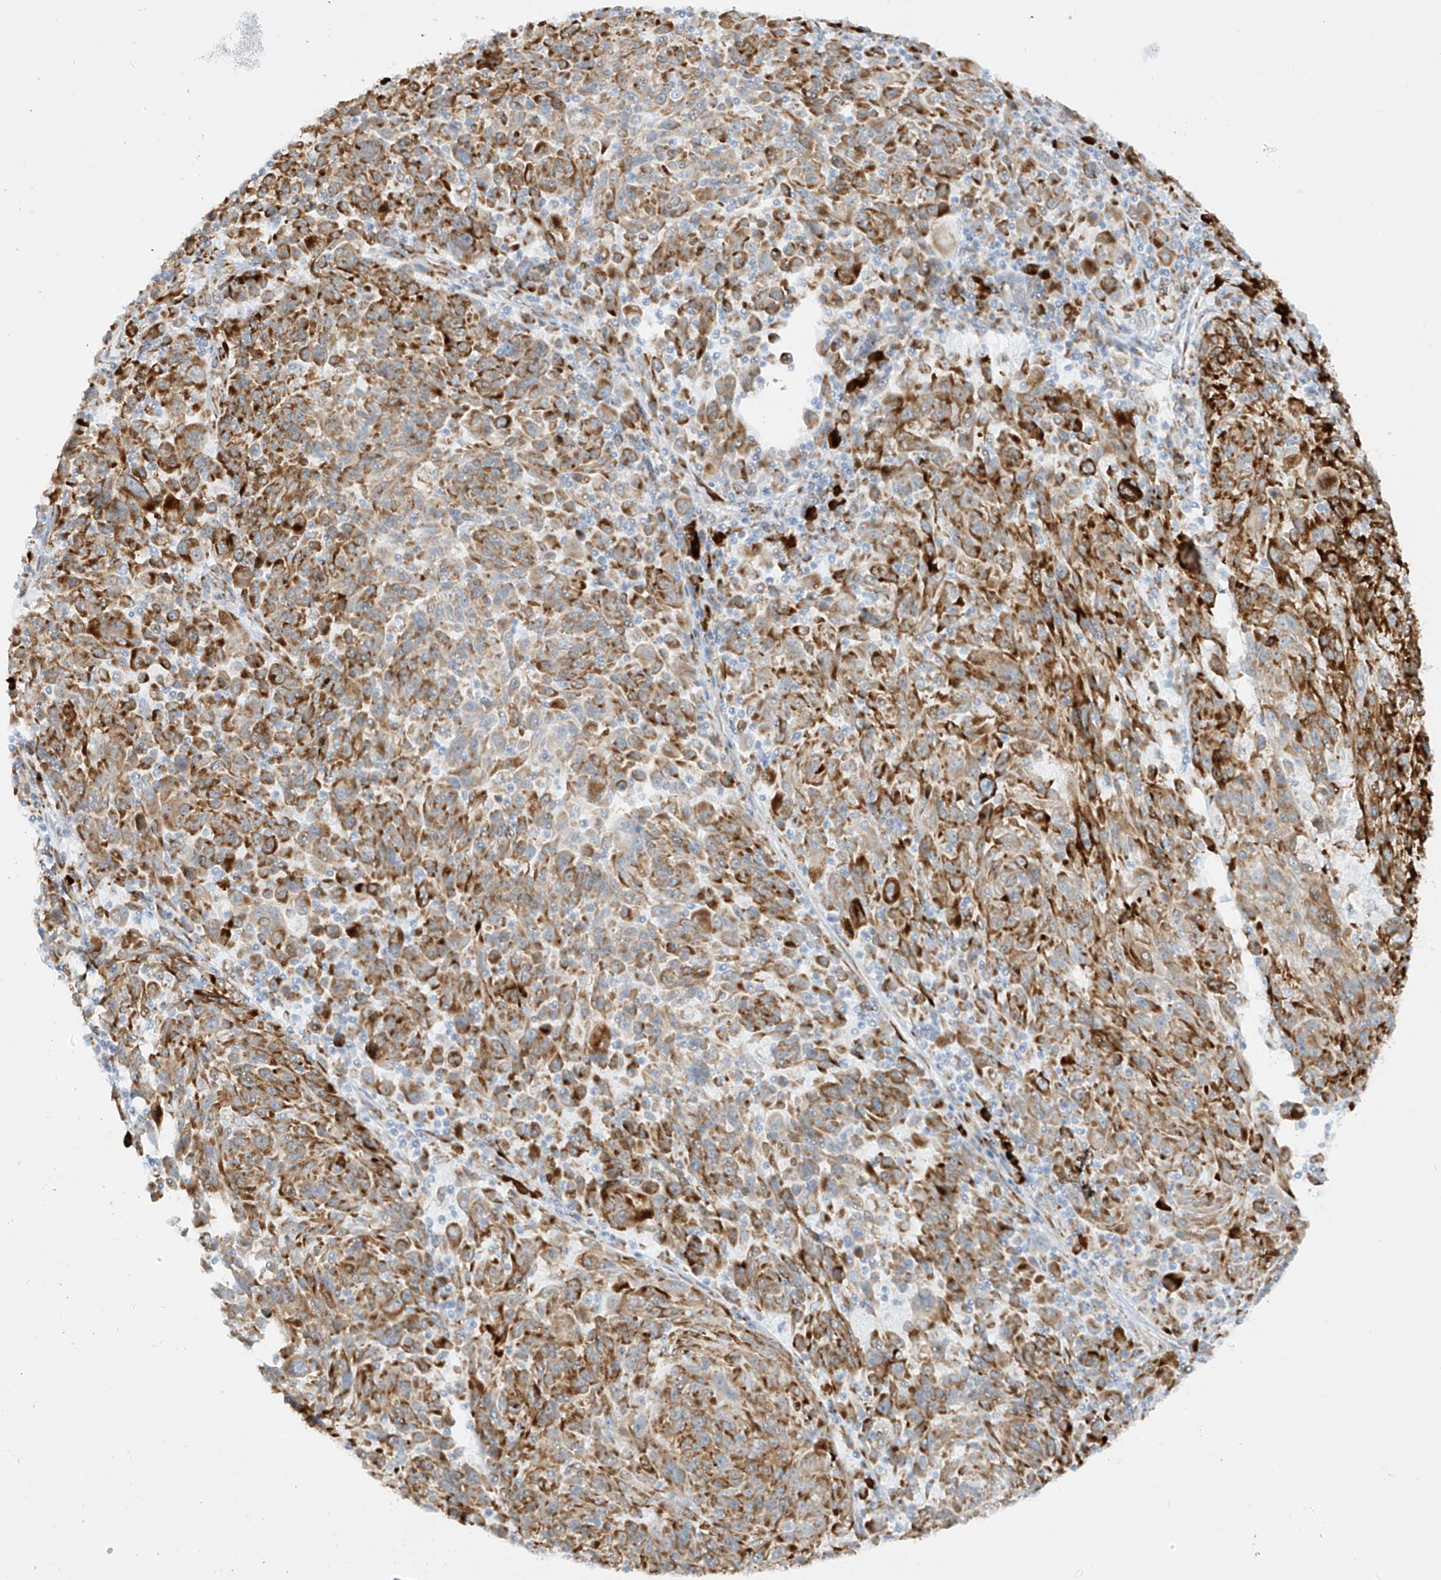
{"staining": {"intensity": "strong", "quantity": ">75%", "location": "cytoplasmic/membranous"}, "tissue": "melanoma", "cell_type": "Tumor cells", "image_type": "cancer", "snomed": [{"axis": "morphology", "description": "Malignant melanoma, NOS"}, {"axis": "topography", "description": "Skin"}], "caption": "IHC of human melanoma demonstrates high levels of strong cytoplasmic/membranous positivity in about >75% of tumor cells.", "gene": "LRRC59", "patient": {"sex": "male", "age": 53}}